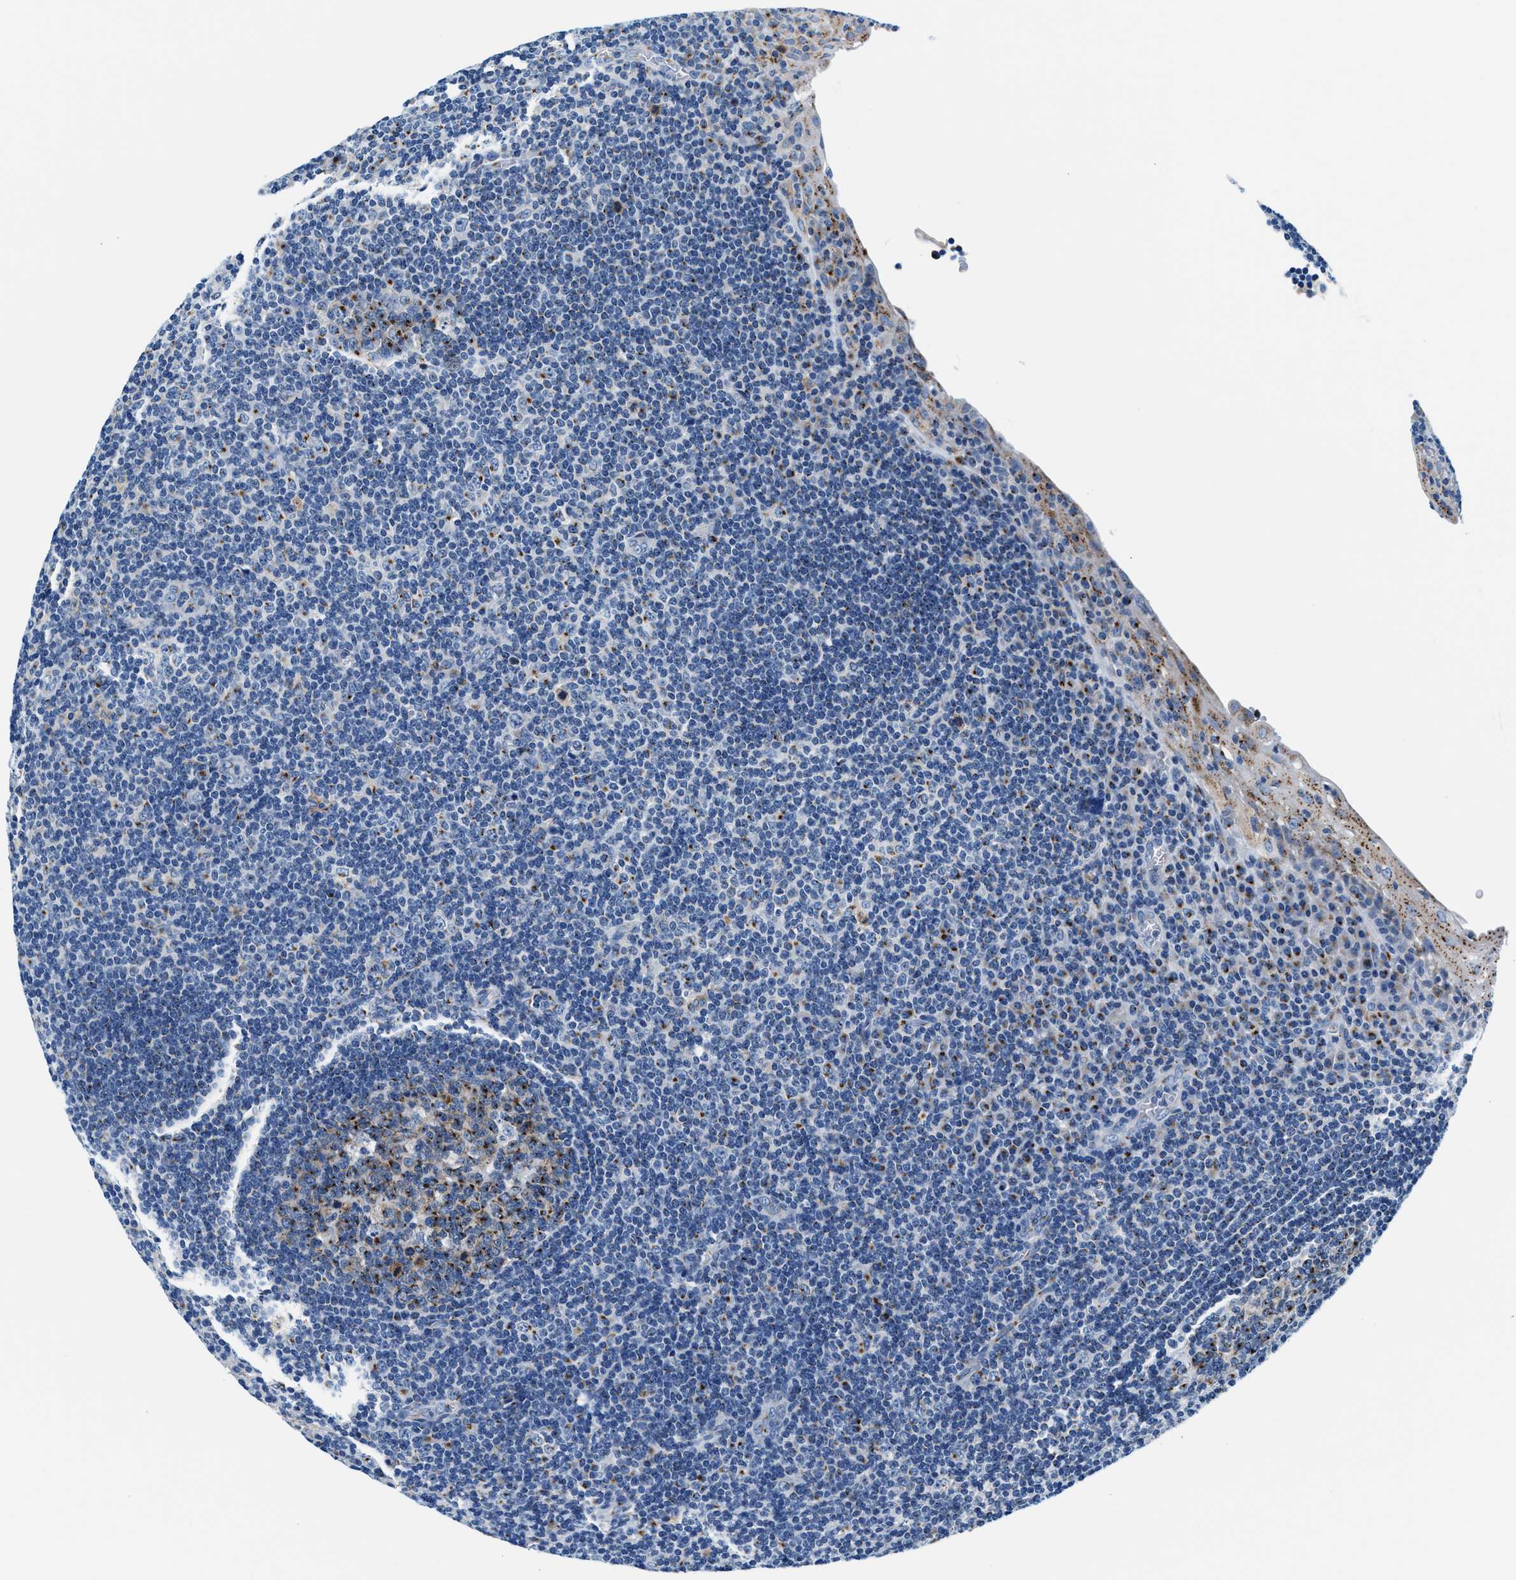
{"staining": {"intensity": "moderate", "quantity": "25%-75%", "location": "cytoplasmic/membranous"}, "tissue": "tonsil", "cell_type": "Germinal center cells", "image_type": "normal", "snomed": [{"axis": "morphology", "description": "Normal tissue, NOS"}, {"axis": "topography", "description": "Tonsil"}], "caption": "IHC image of benign tonsil: human tonsil stained using IHC shows medium levels of moderate protein expression localized specifically in the cytoplasmic/membranous of germinal center cells, appearing as a cytoplasmic/membranous brown color.", "gene": "VPS53", "patient": {"sex": "male", "age": 37}}